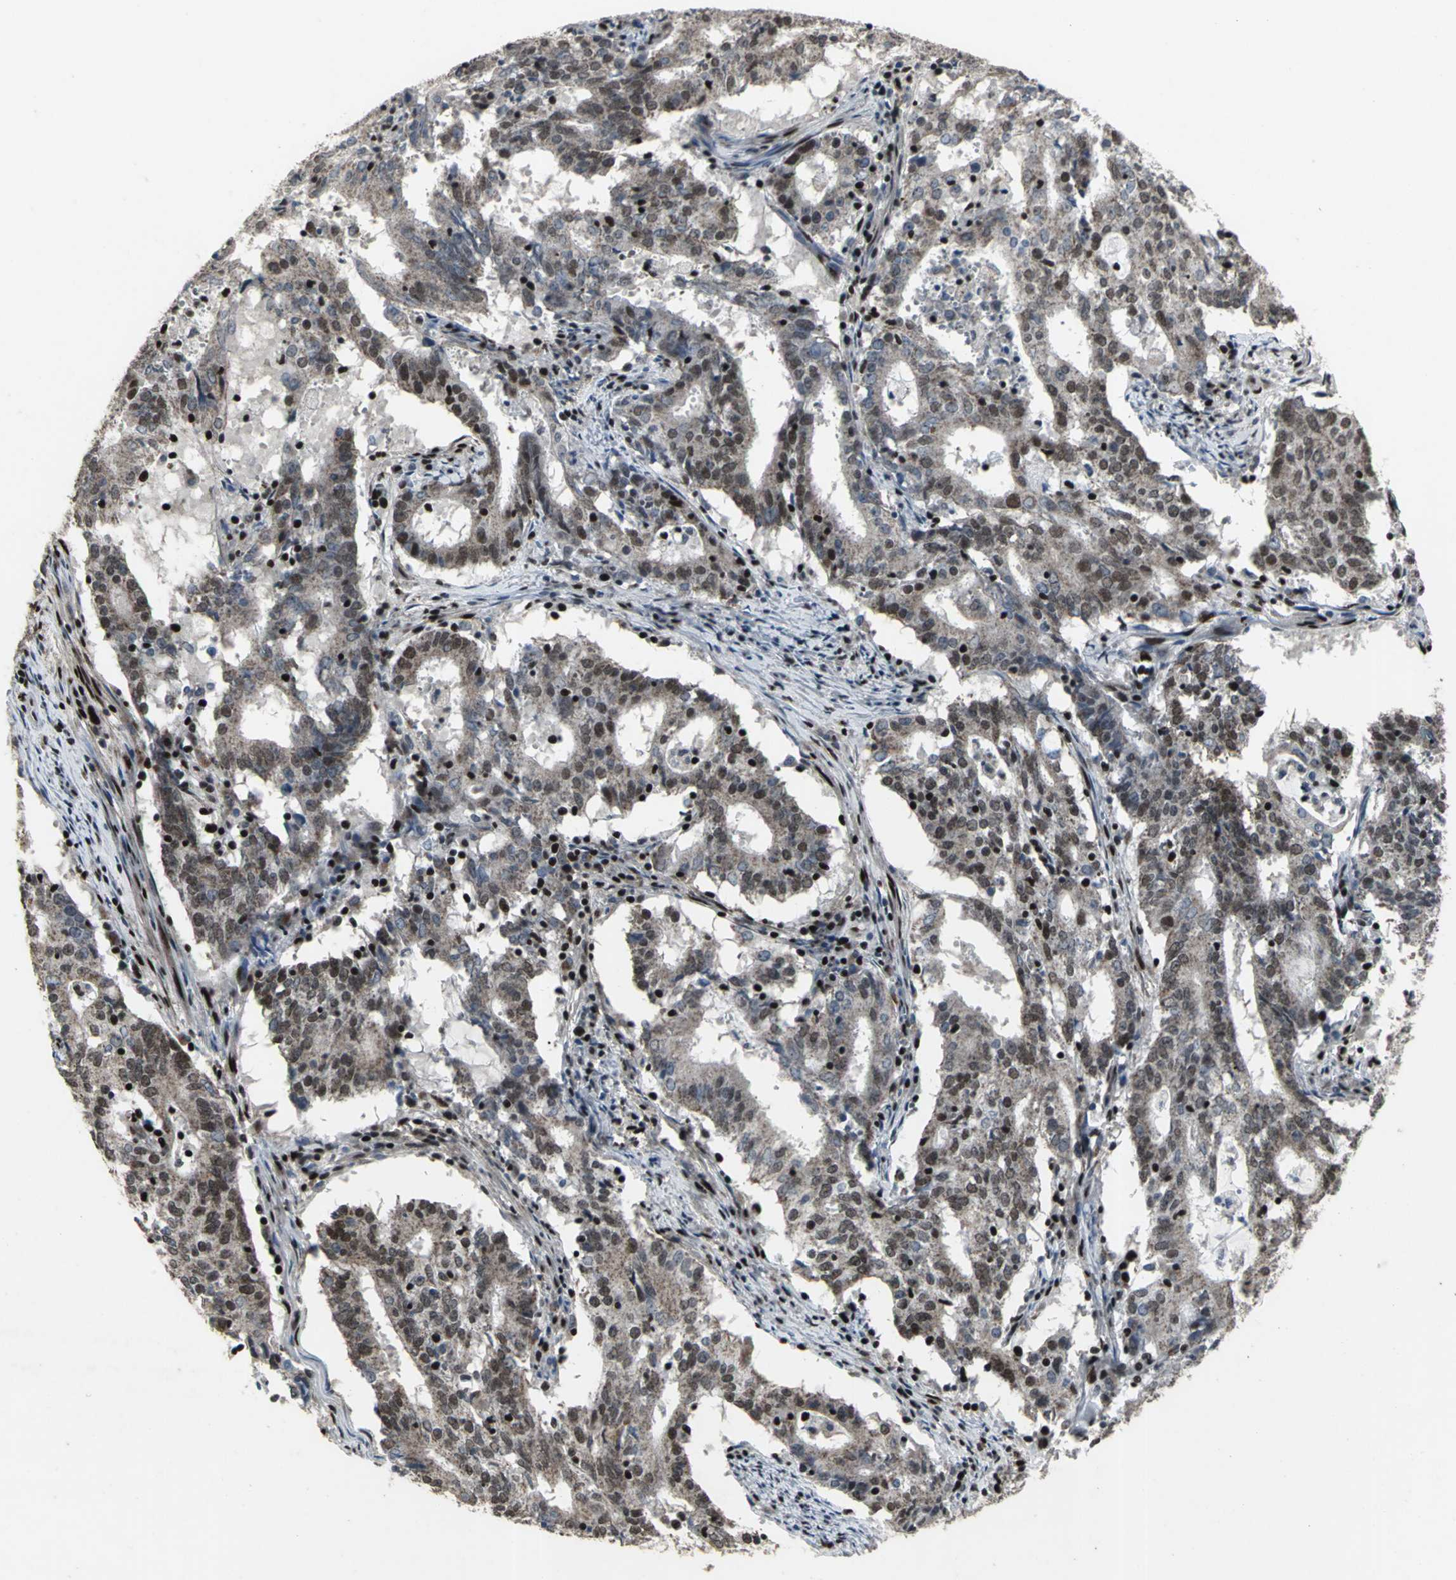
{"staining": {"intensity": "moderate", "quantity": "25%-75%", "location": "nuclear"}, "tissue": "cervical cancer", "cell_type": "Tumor cells", "image_type": "cancer", "snomed": [{"axis": "morphology", "description": "Adenocarcinoma, NOS"}, {"axis": "topography", "description": "Cervix"}], "caption": "The photomicrograph demonstrates a brown stain indicating the presence of a protein in the nuclear of tumor cells in cervical cancer. (DAB (3,3'-diaminobenzidine) = brown stain, brightfield microscopy at high magnification).", "gene": "SRF", "patient": {"sex": "female", "age": 44}}